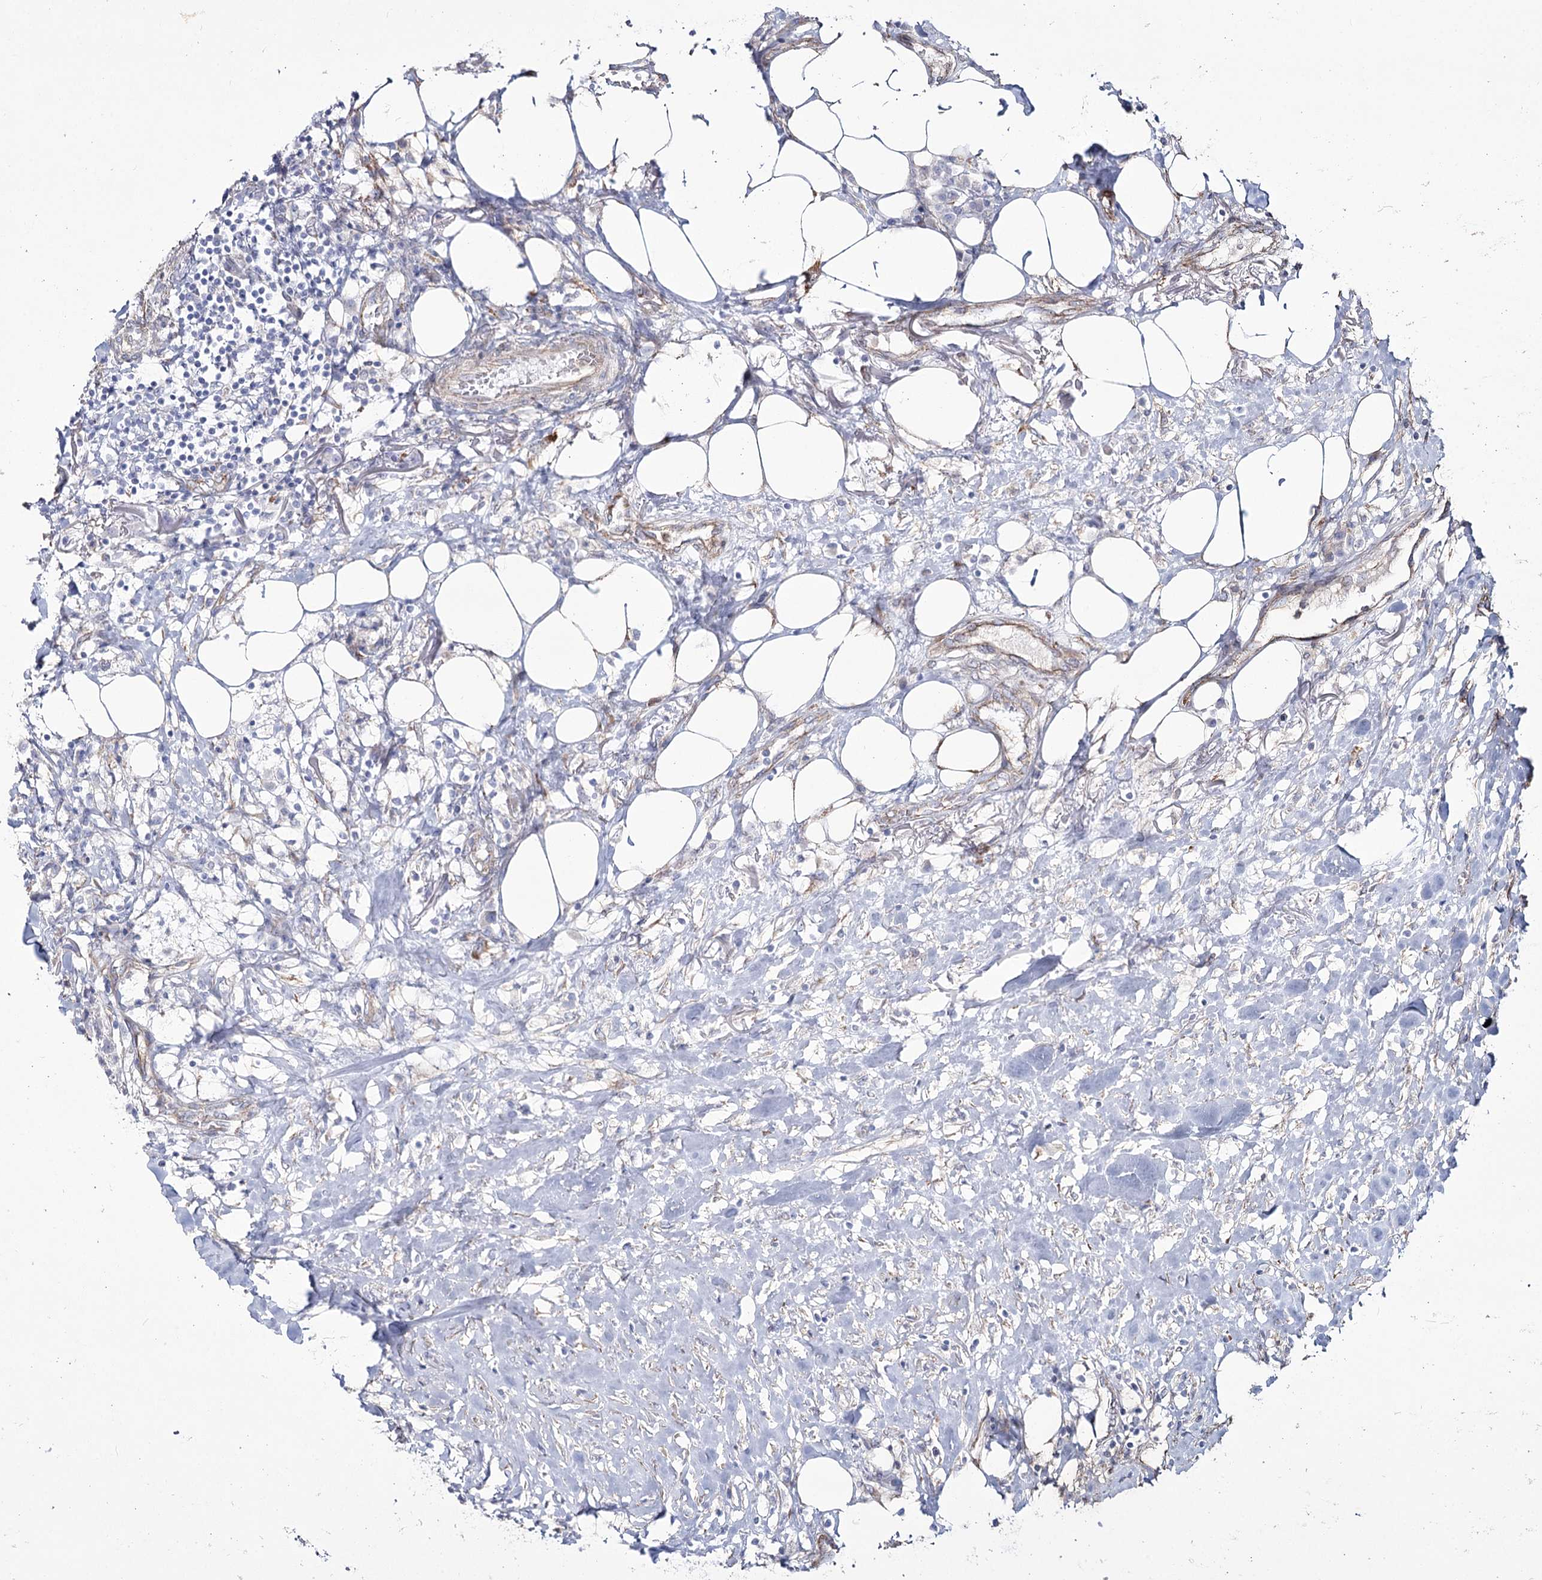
{"staining": {"intensity": "negative", "quantity": "none", "location": "none"}, "tissue": "breast cancer", "cell_type": "Tumor cells", "image_type": "cancer", "snomed": [{"axis": "morphology", "description": "Duct carcinoma"}, {"axis": "topography", "description": "Breast"}], "caption": "This image is of breast invasive ductal carcinoma stained with immunohistochemistry to label a protein in brown with the nuclei are counter-stained blue. There is no staining in tumor cells.", "gene": "ME3", "patient": {"sex": "female", "age": 80}}